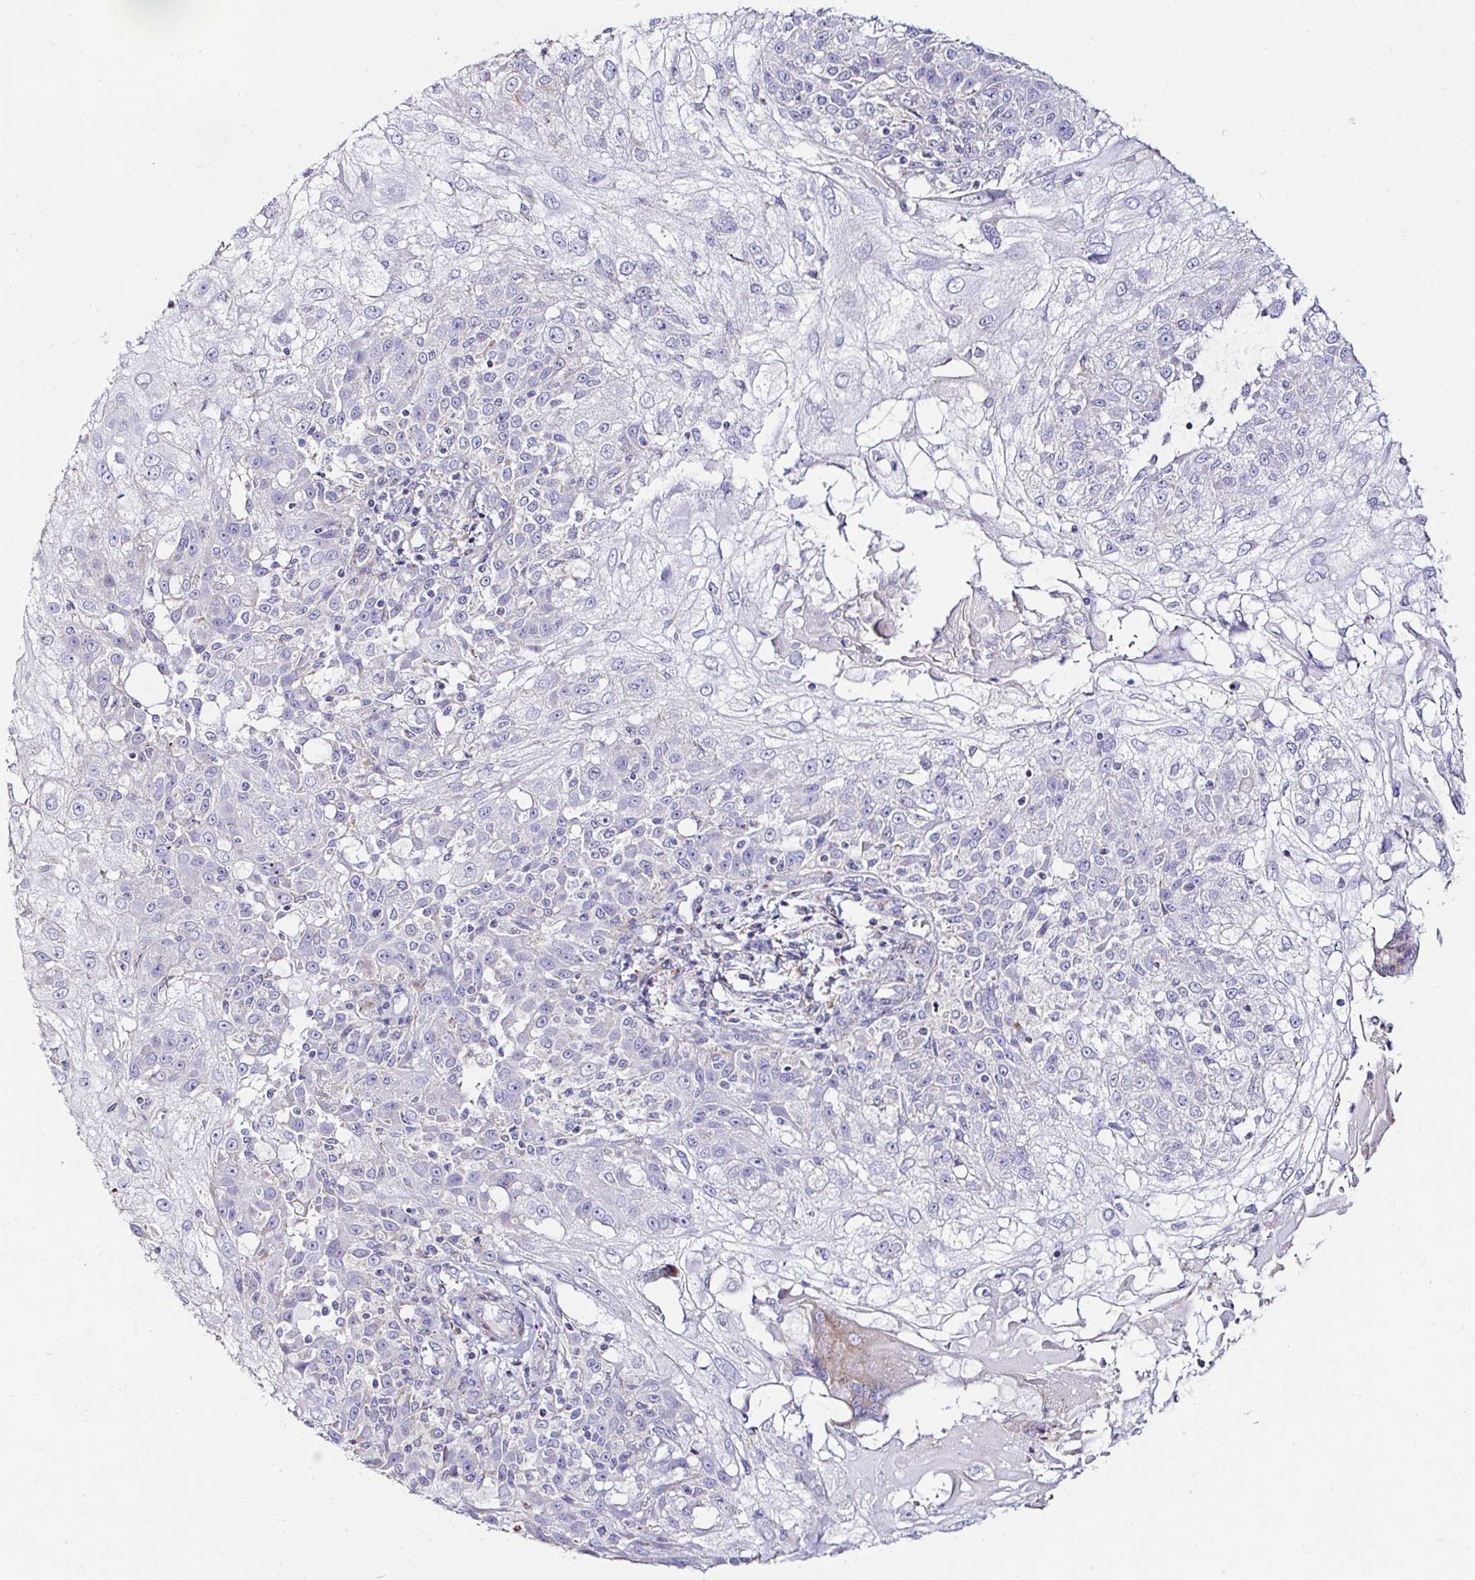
{"staining": {"intensity": "negative", "quantity": "none", "location": "none"}, "tissue": "skin cancer", "cell_type": "Tumor cells", "image_type": "cancer", "snomed": [{"axis": "morphology", "description": "Normal tissue, NOS"}, {"axis": "morphology", "description": "Squamous cell carcinoma, NOS"}, {"axis": "topography", "description": "Skin"}], "caption": "Skin cancer (squamous cell carcinoma) was stained to show a protein in brown. There is no significant expression in tumor cells.", "gene": "GALNS", "patient": {"sex": "female", "age": 83}}